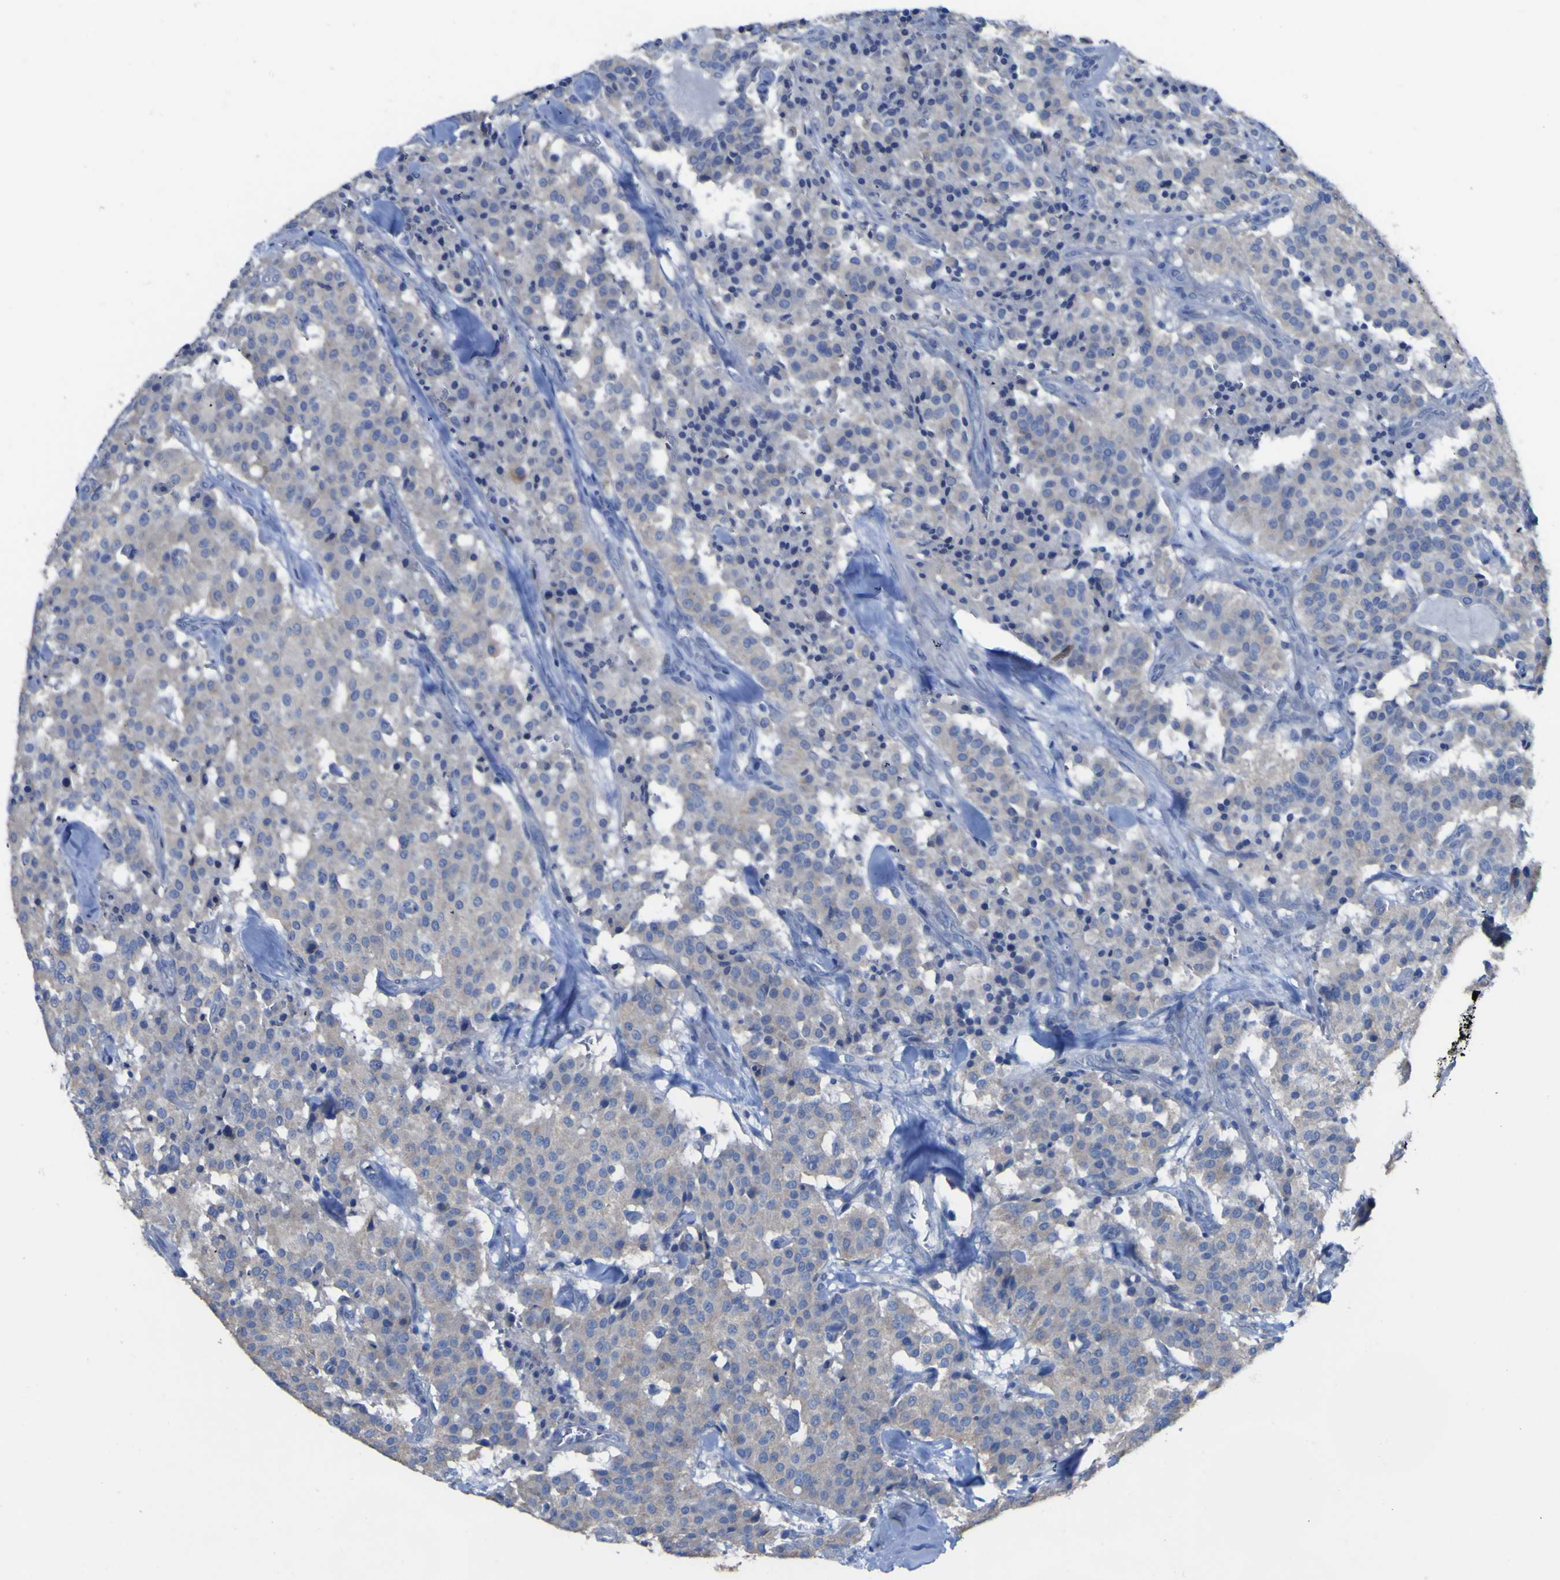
{"staining": {"intensity": "negative", "quantity": "none", "location": "none"}, "tissue": "carcinoid", "cell_type": "Tumor cells", "image_type": "cancer", "snomed": [{"axis": "morphology", "description": "Carcinoid, malignant, NOS"}, {"axis": "topography", "description": "Lung"}], "caption": "DAB (3,3'-diaminobenzidine) immunohistochemical staining of malignant carcinoid shows no significant staining in tumor cells.", "gene": "AGO4", "patient": {"sex": "male", "age": 30}}